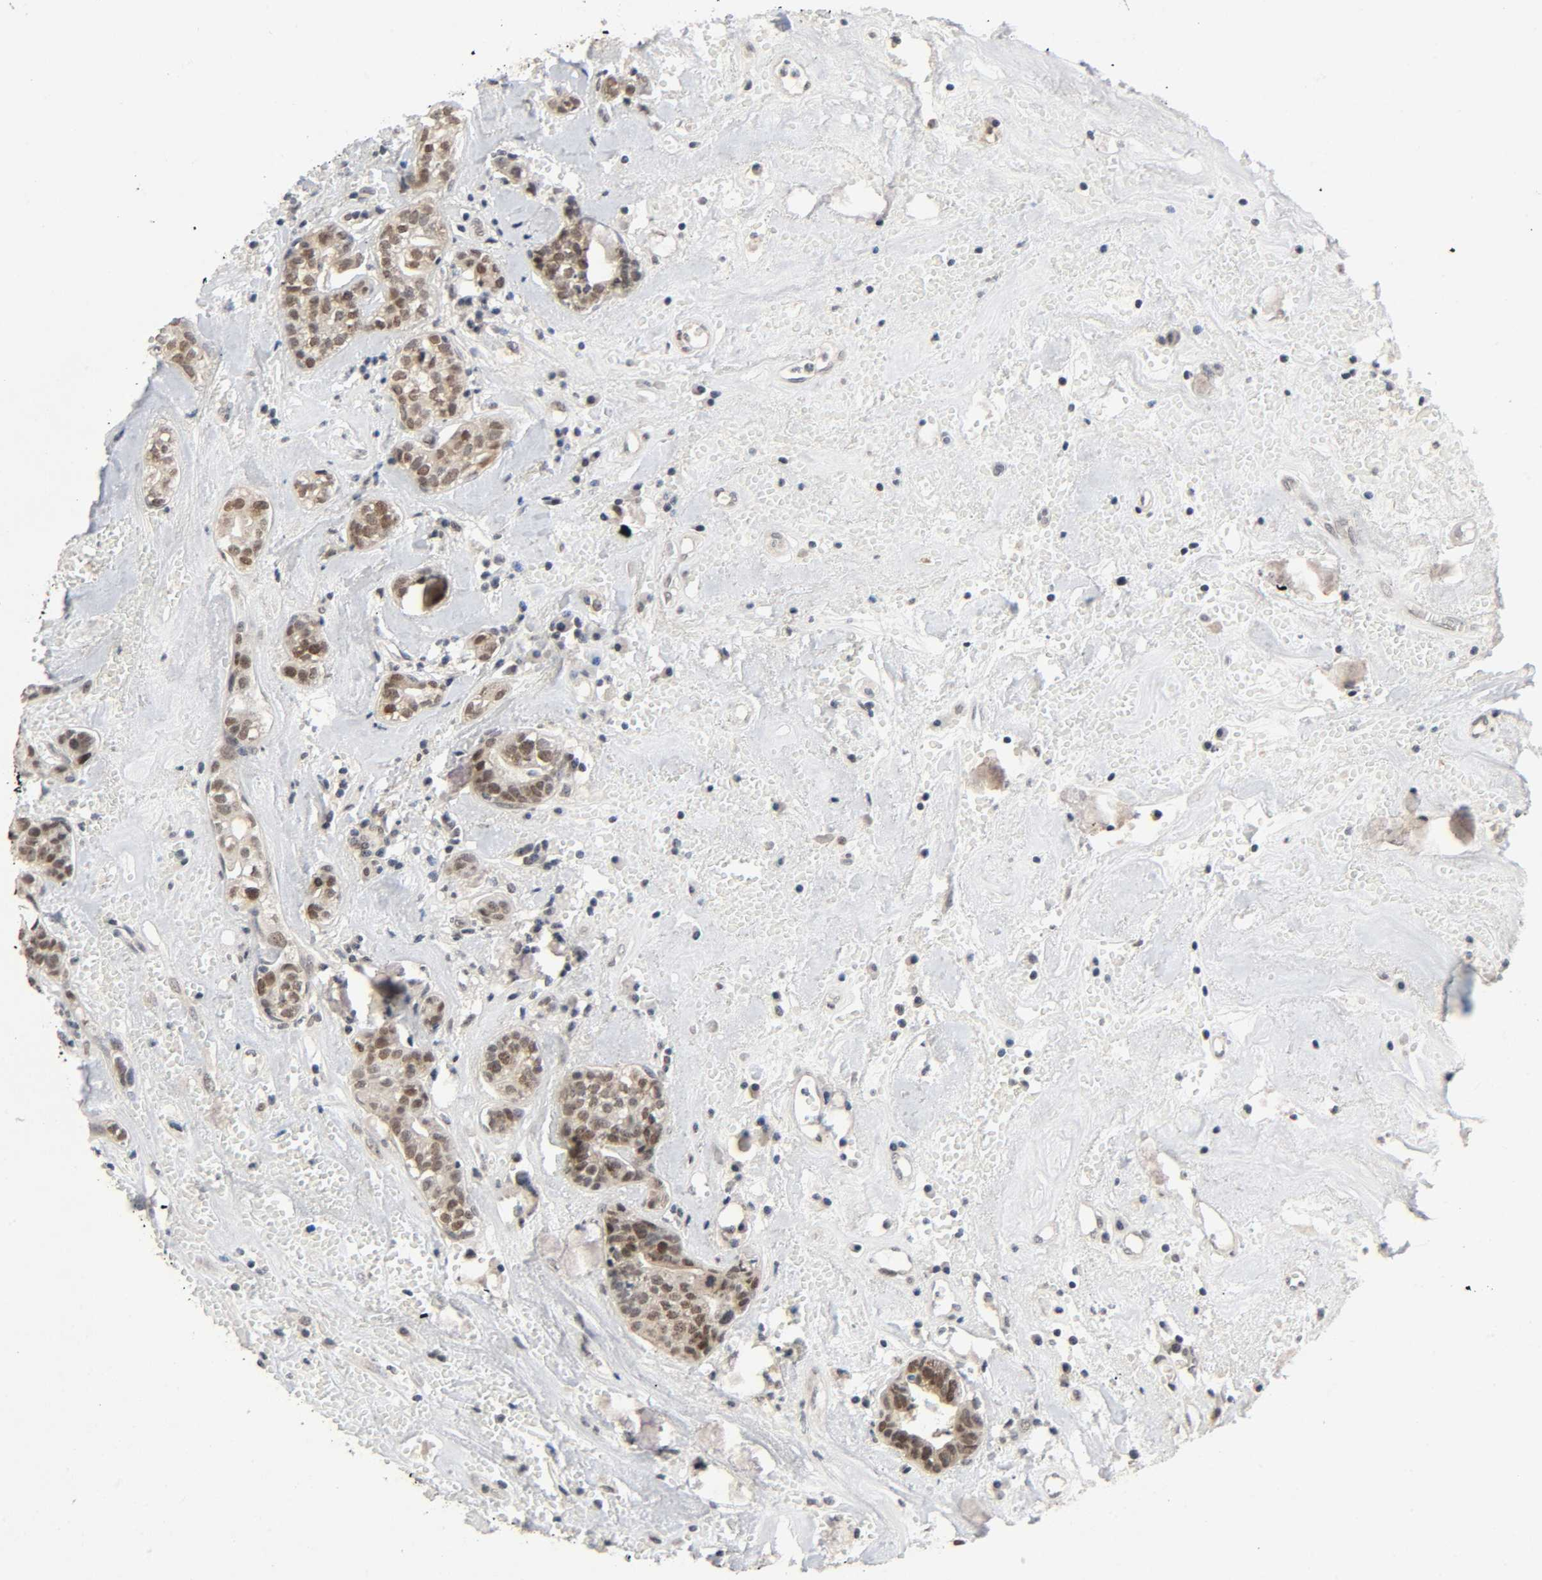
{"staining": {"intensity": "moderate", "quantity": ">75%", "location": "cytoplasmic/membranous,nuclear"}, "tissue": "head and neck cancer", "cell_type": "Tumor cells", "image_type": "cancer", "snomed": [{"axis": "morphology", "description": "Adenocarcinoma, NOS"}, {"axis": "topography", "description": "Salivary gland"}, {"axis": "topography", "description": "Head-Neck"}], "caption": "Head and neck cancer (adenocarcinoma) stained with DAB IHC exhibits medium levels of moderate cytoplasmic/membranous and nuclear staining in about >75% of tumor cells.", "gene": "MAPKAPK5", "patient": {"sex": "female", "age": 65}}